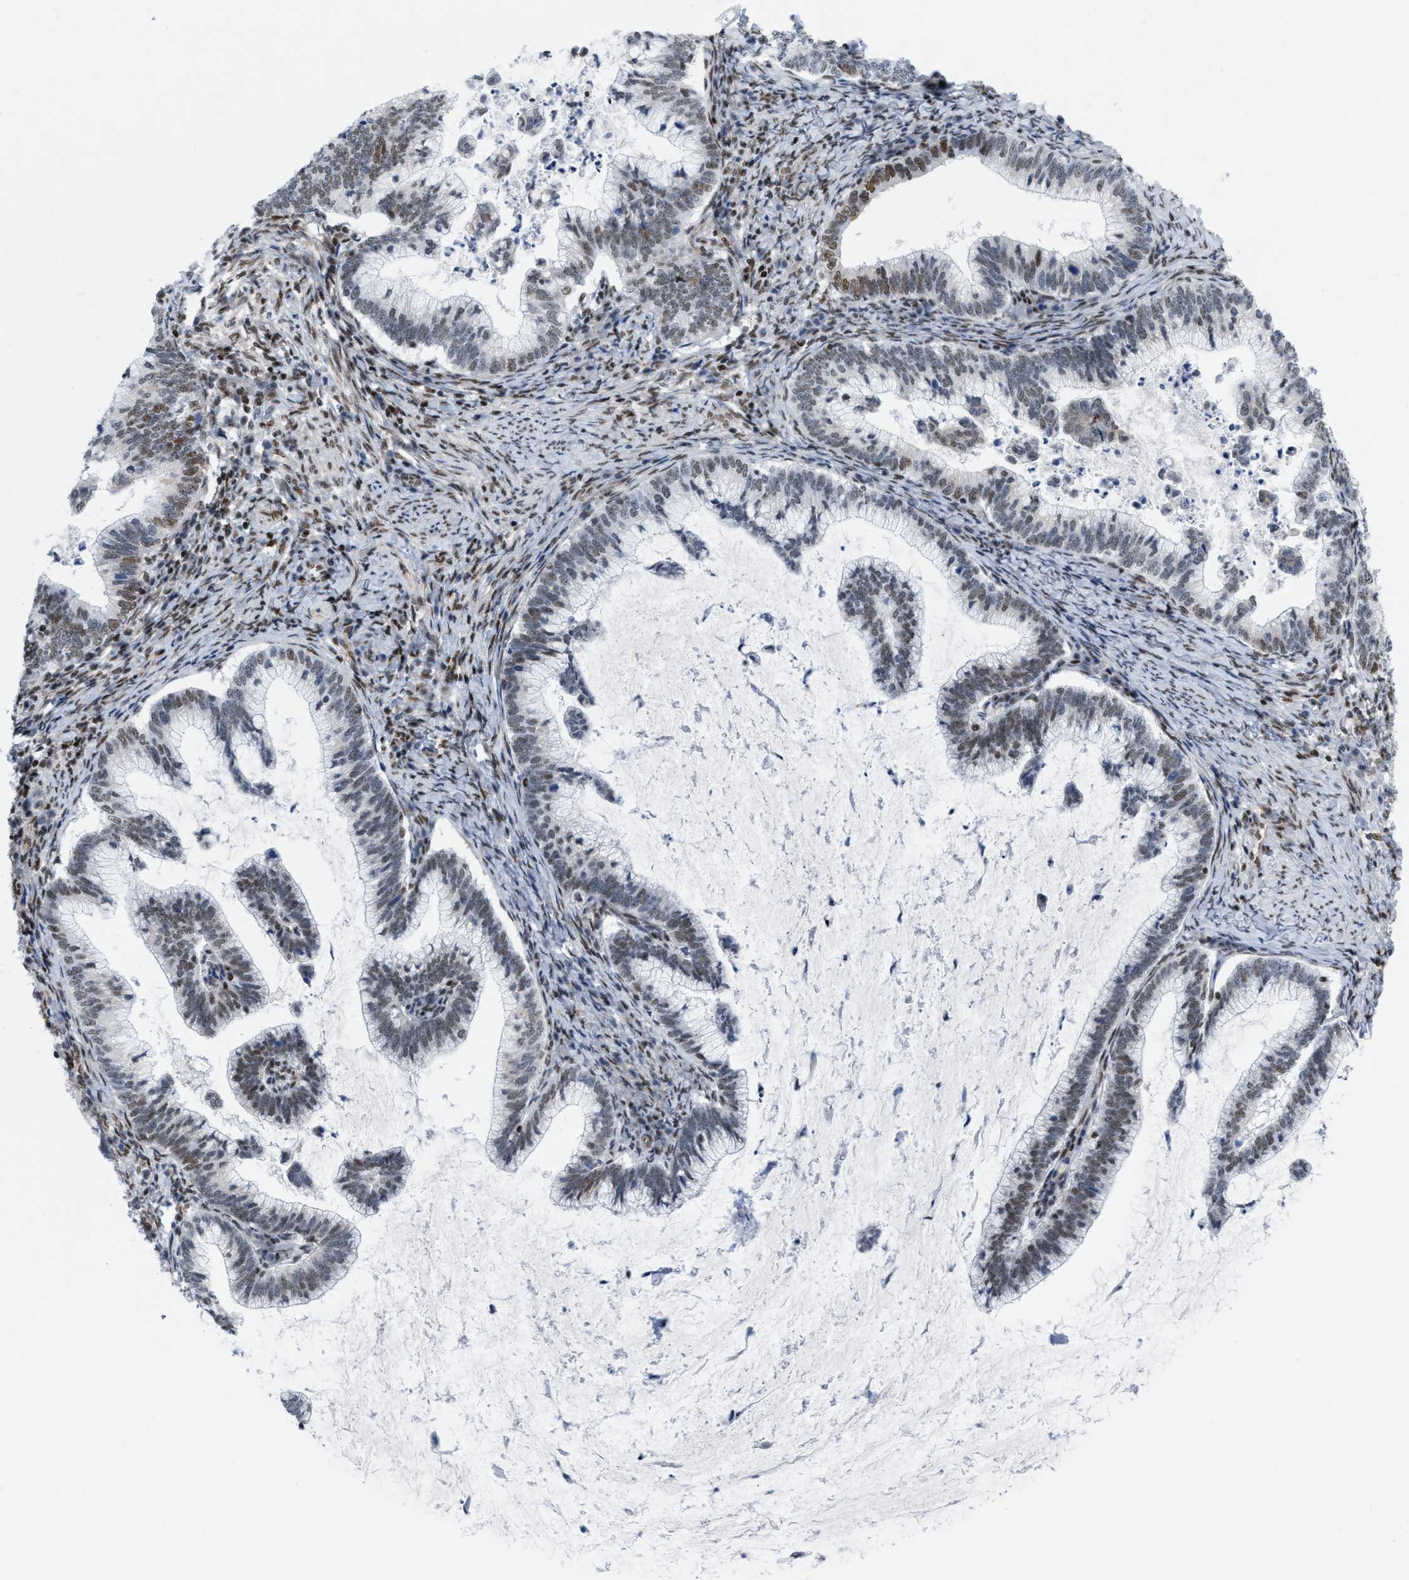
{"staining": {"intensity": "weak", "quantity": "<25%", "location": "nuclear"}, "tissue": "cervical cancer", "cell_type": "Tumor cells", "image_type": "cancer", "snomed": [{"axis": "morphology", "description": "Adenocarcinoma, NOS"}, {"axis": "topography", "description": "Cervix"}], "caption": "An immunohistochemistry (IHC) image of cervical adenocarcinoma is shown. There is no staining in tumor cells of cervical adenocarcinoma.", "gene": "MIER1", "patient": {"sex": "female", "age": 36}}